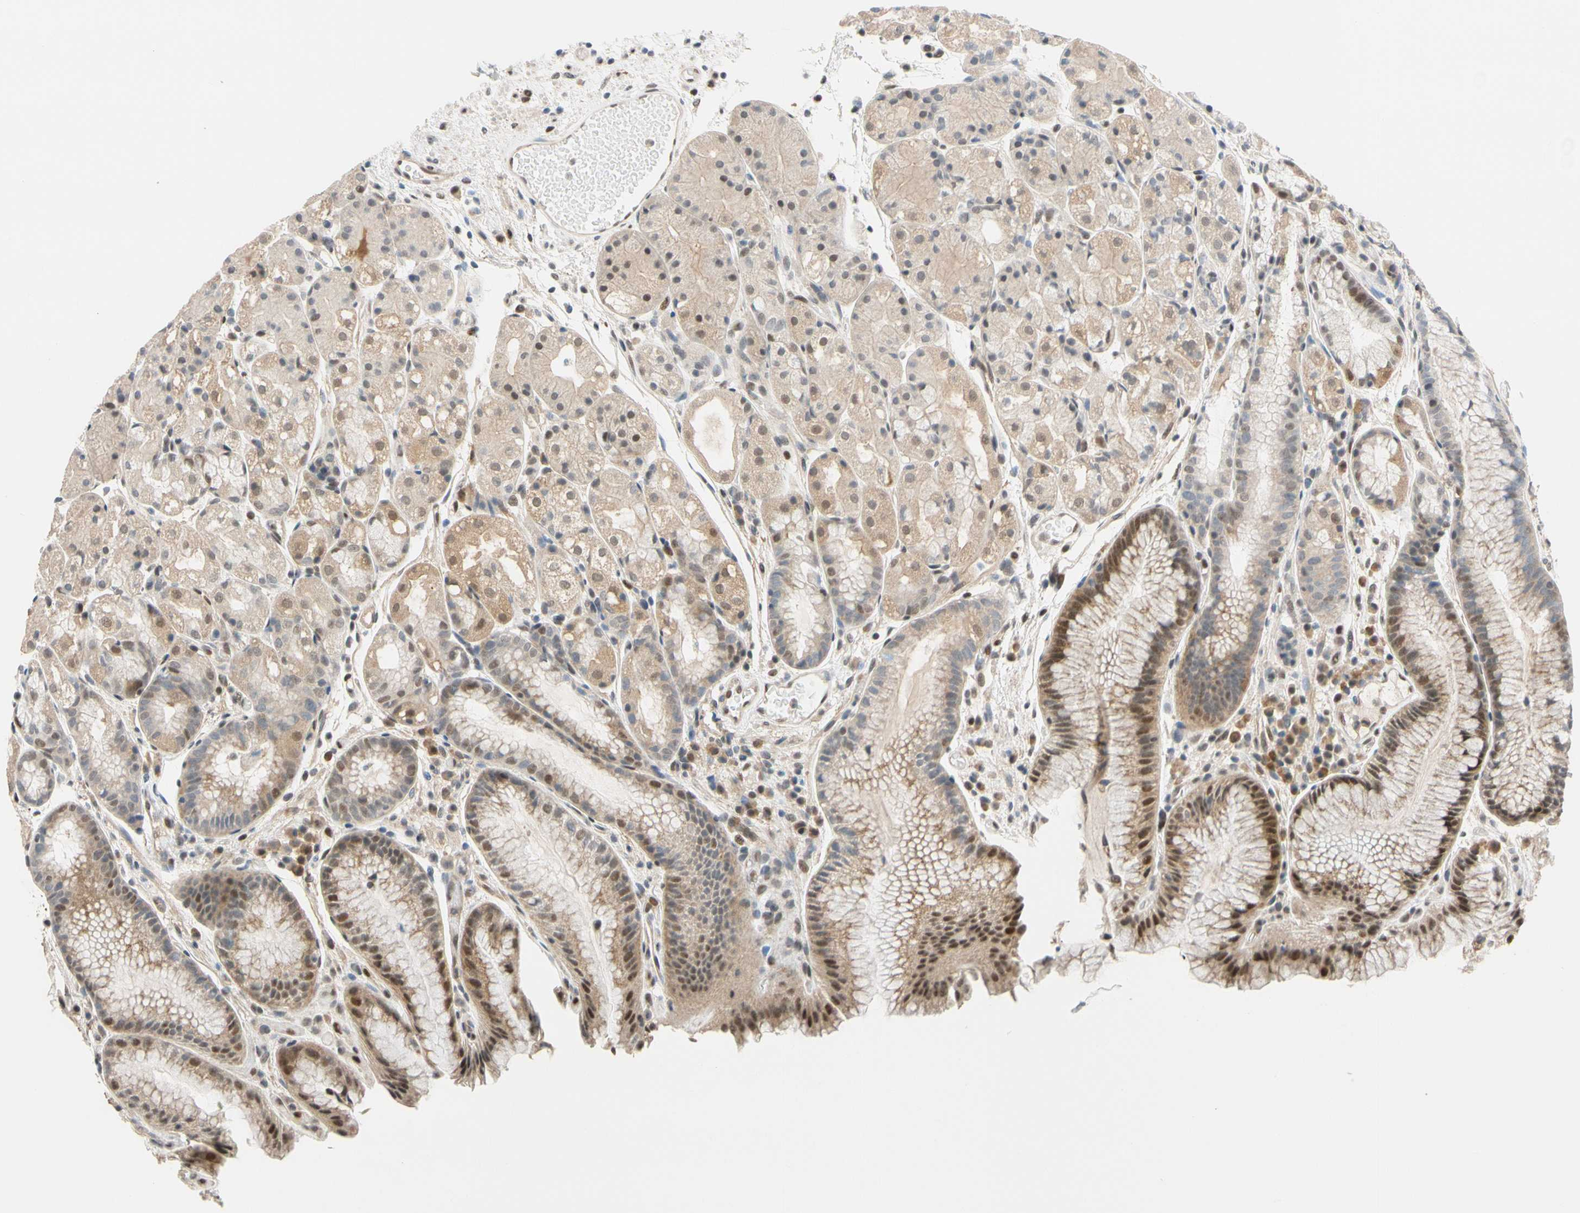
{"staining": {"intensity": "moderate", "quantity": "25%-75%", "location": "cytoplasmic/membranous,nuclear"}, "tissue": "stomach", "cell_type": "Glandular cells", "image_type": "normal", "snomed": [{"axis": "morphology", "description": "Normal tissue, NOS"}, {"axis": "topography", "description": "Stomach, upper"}], "caption": "Protein analysis of benign stomach reveals moderate cytoplasmic/membranous,nuclear expression in approximately 25%-75% of glandular cells.", "gene": "TAF4", "patient": {"sex": "male", "age": 72}}